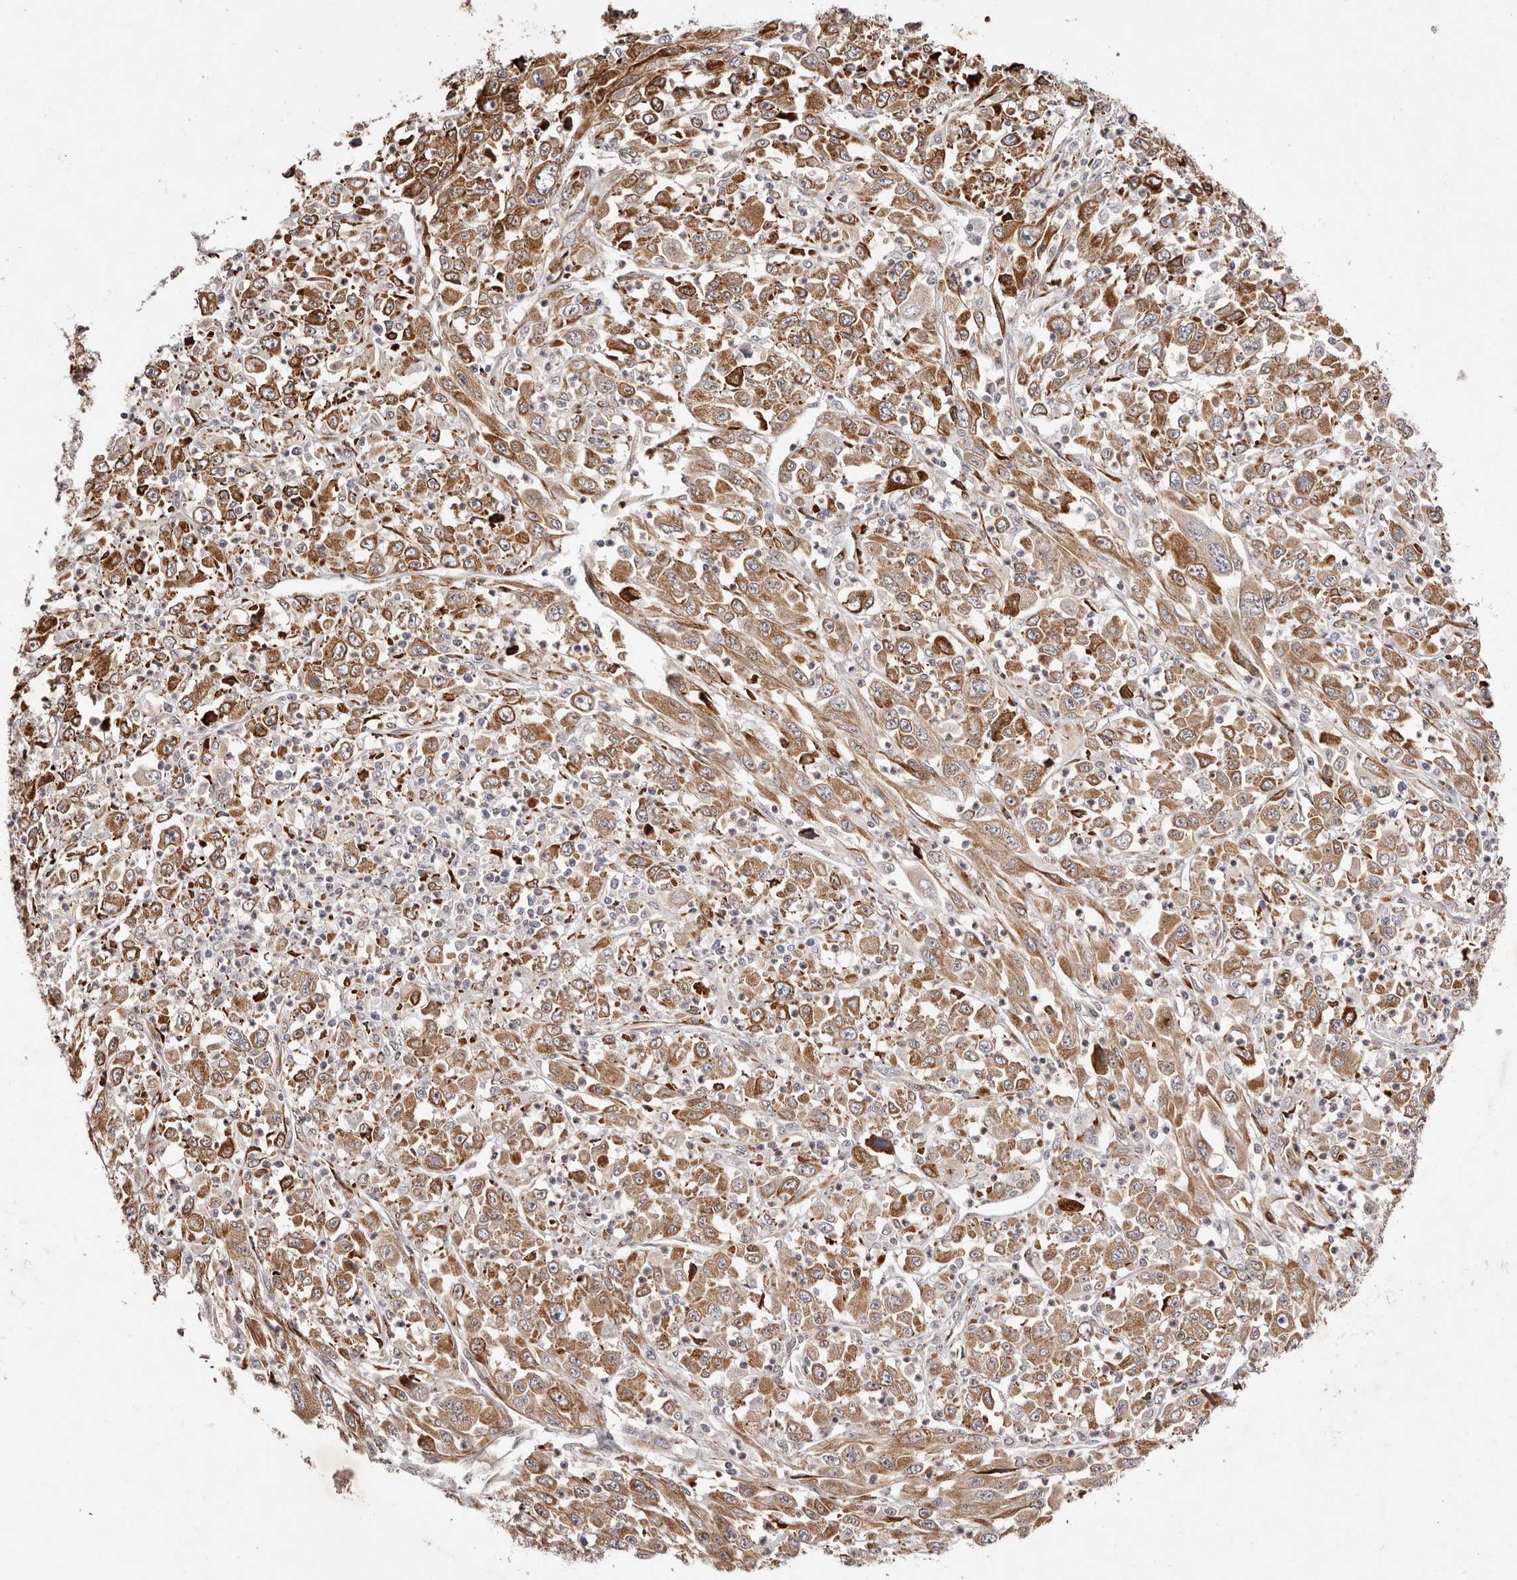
{"staining": {"intensity": "moderate", "quantity": ">75%", "location": "cytoplasmic/membranous"}, "tissue": "melanoma", "cell_type": "Tumor cells", "image_type": "cancer", "snomed": [{"axis": "morphology", "description": "Malignant melanoma, Metastatic site"}, {"axis": "topography", "description": "Skin"}], "caption": "Moderate cytoplasmic/membranous protein positivity is present in about >75% of tumor cells in melanoma. (DAB IHC, brown staining for protein, blue staining for nuclei).", "gene": "BCL2L15", "patient": {"sex": "female", "age": 56}}